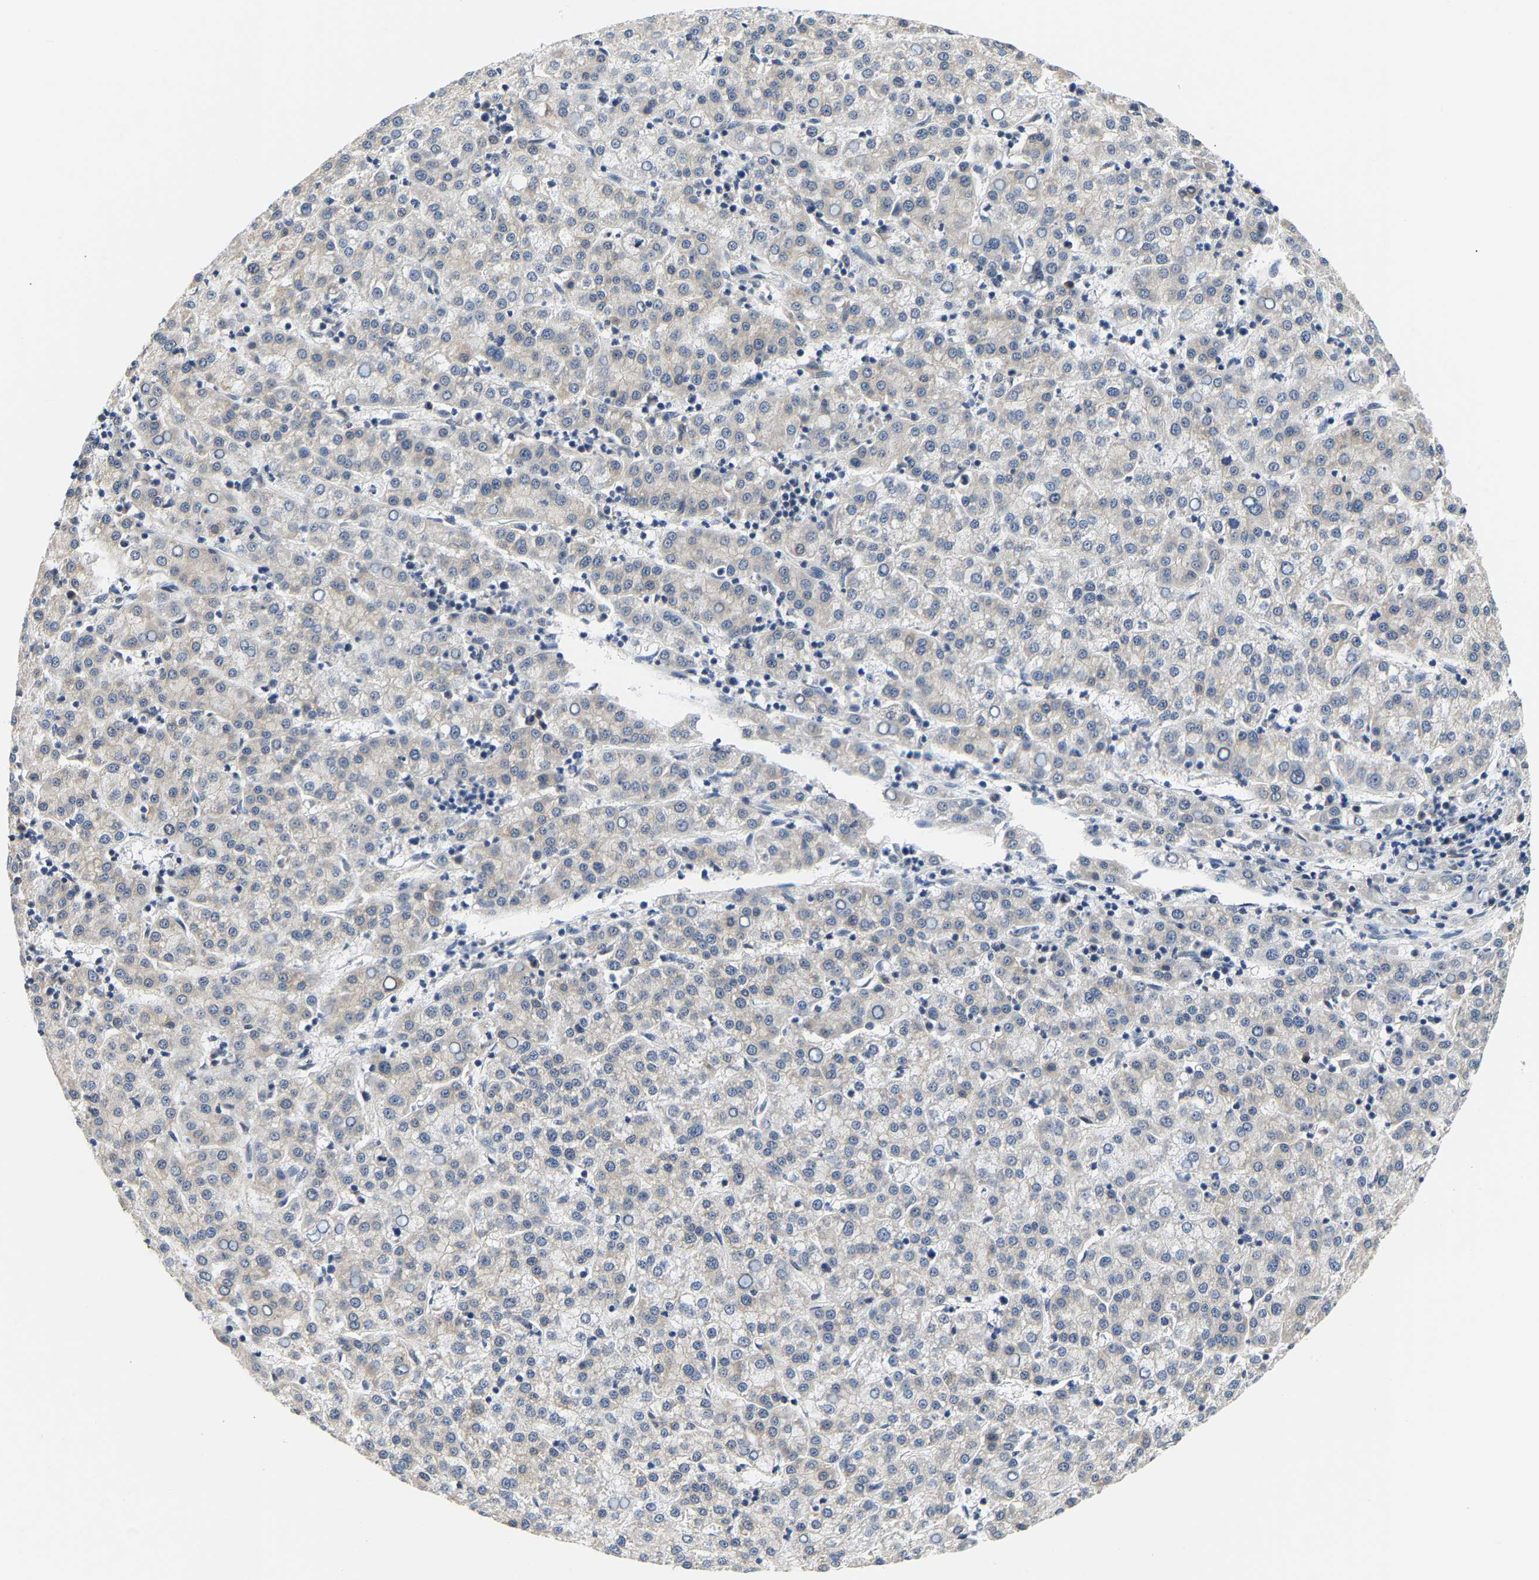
{"staining": {"intensity": "negative", "quantity": "none", "location": "none"}, "tissue": "liver cancer", "cell_type": "Tumor cells", "image_type": "cancer", "snomed": [{"axis": "morphology", "description": "Carcinoma, Hepatocellular, NOS"}, {"axis": "topography", "description": "Liver"}], "caption": "Image shows no protein expression in tumor cells of liver hepatocellular carcinoma tissue. (Stains: DAB IHC with hematoxylin counter stain, Microscopy: brightfield microscopy at high magnification).", "gene": "ARHGEF12", "patient": {"sex": "female", "age": 58}}